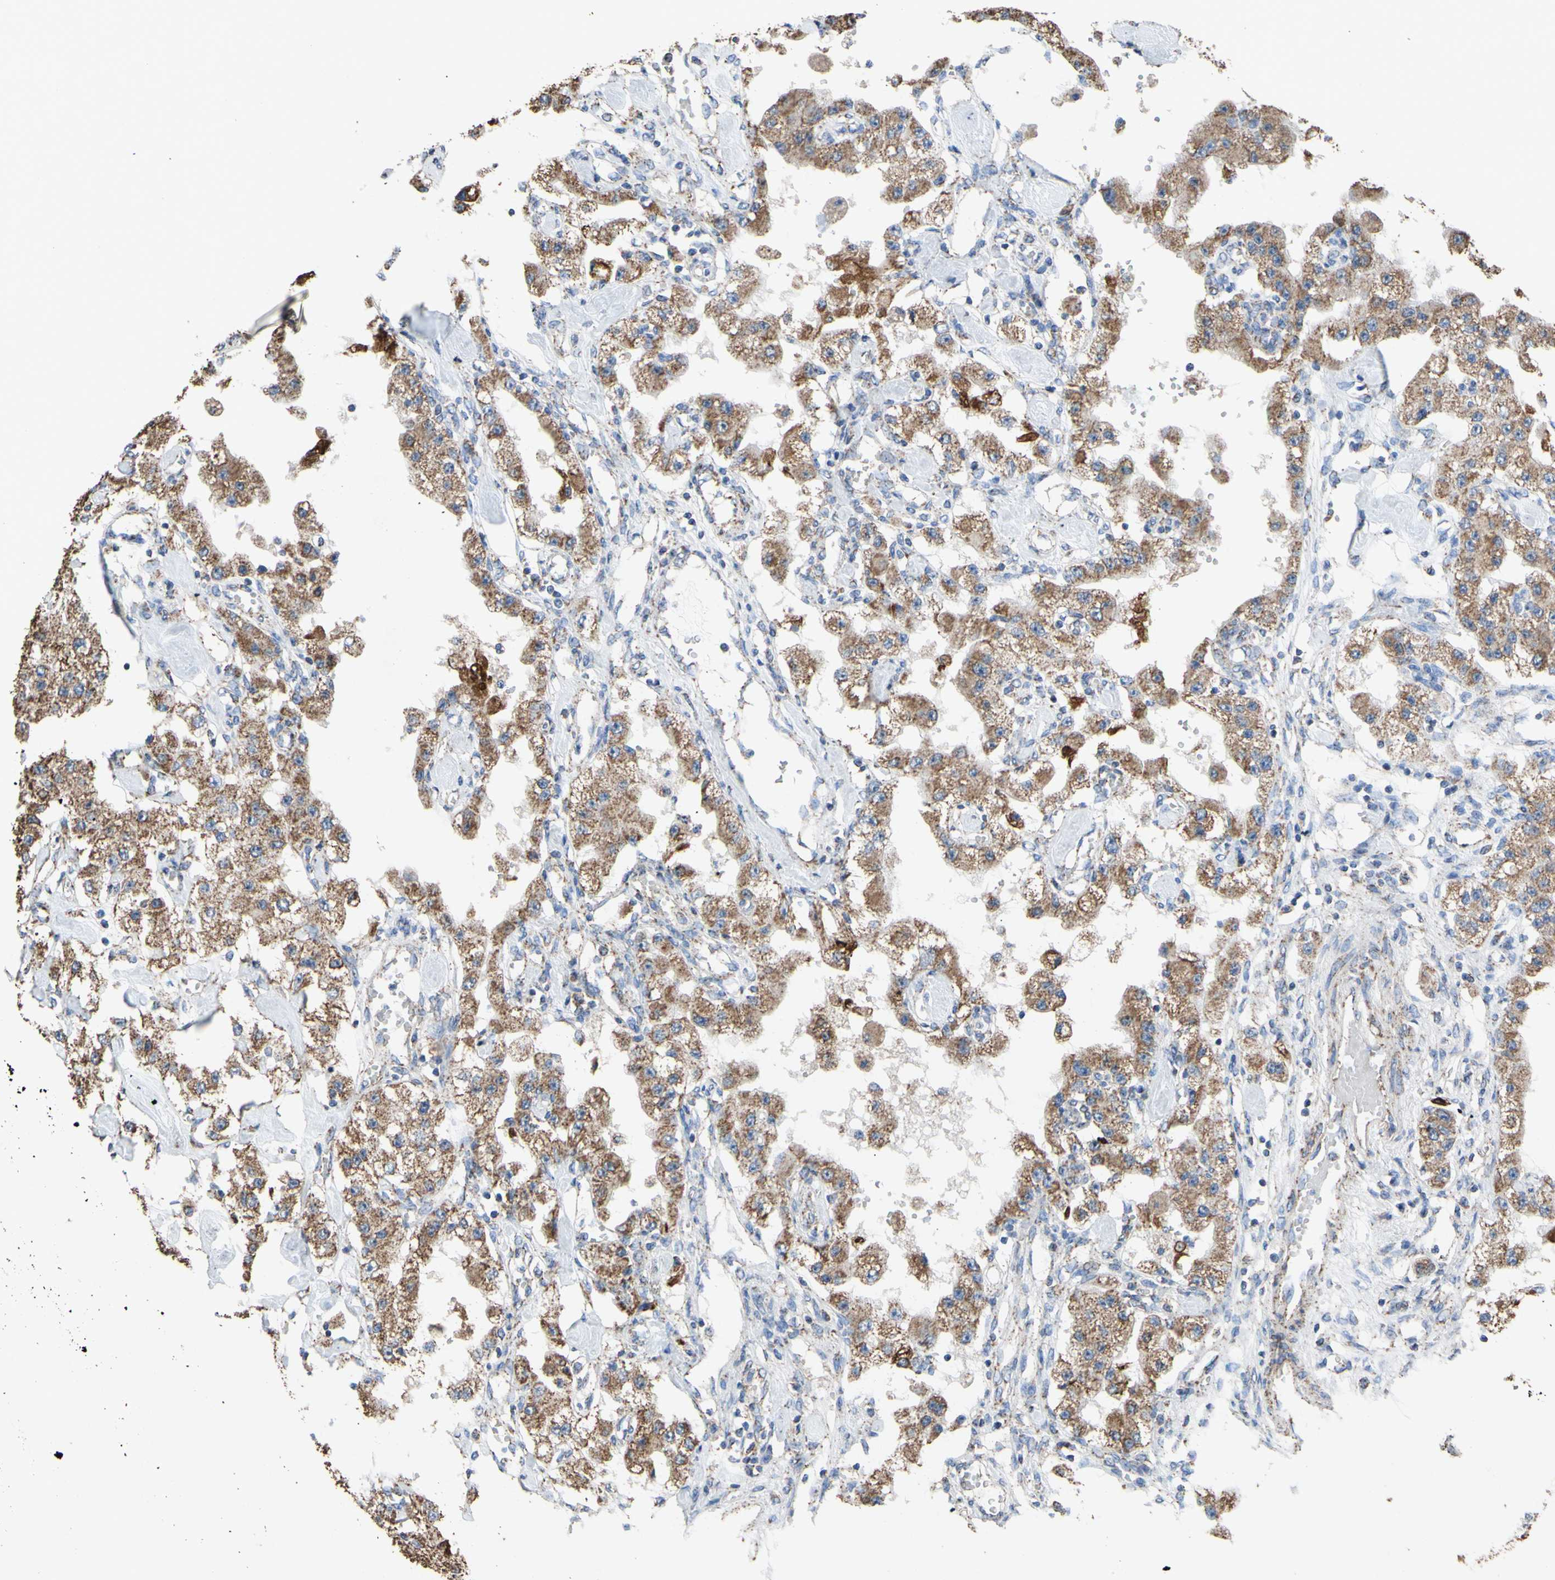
{"staining": {"intensity": "moderate", "quantity": ">75%", "location": "cytoplasmic/membranous"}, "tissue": "carcinoid", "cell_type": "Tumor cells", "image_type": "cancer", "snomed": [{"axis": "morphology", "description": "Carcinoid, malignant, NOS"}, {"axis": "topography", "description": "Pancreas"}], "caption": "IHC image of neoplastic tissue: human carcinoid stained using immunohistochemistry (IHC) demonstrates medium levels of moderate protein expression localized specifically in the cytoplasmic/membranous of tumor cells, appearing as a cytoplasmic/membranous brown color.", "gene": "CMKLR2", "patient": {"sex": "male", "age": 41}}